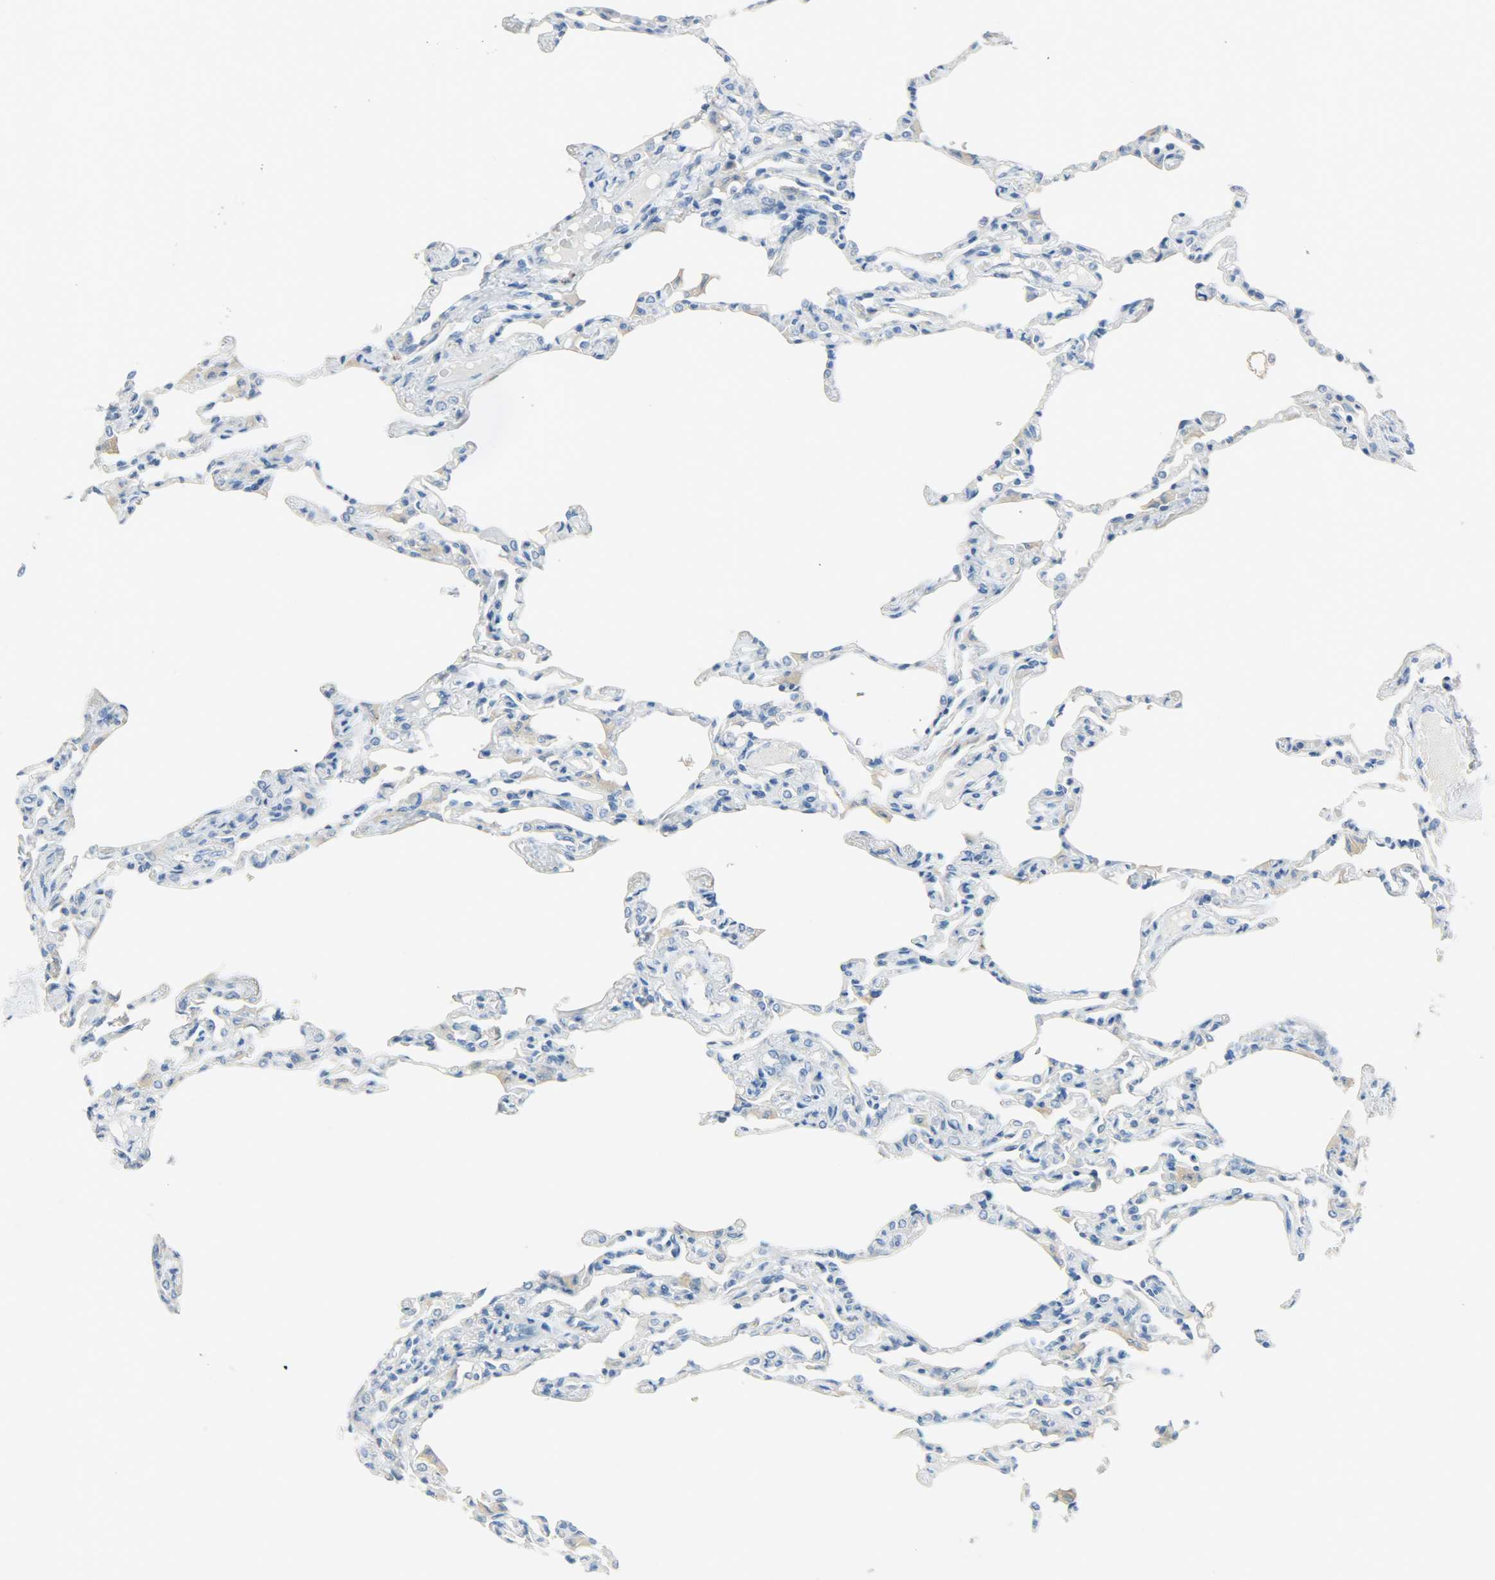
{"staining": {"intensity": "negative", "quantity": "none", "location": "none"}, "tissue": "lung", "cell_type": "Alveolar cells", "image_type": "normal", "snomed": [{"axis": "morphology", "description": "Normal tissue, NOS"}, {"axis": "topography", "description": "Lung"}], "caption": "Immunohistochemistry of unremarkable human lung reveals no positivity in alveolar cells.", "gene": "PROM1", "patient": {"sex": "female", "age": 49}}